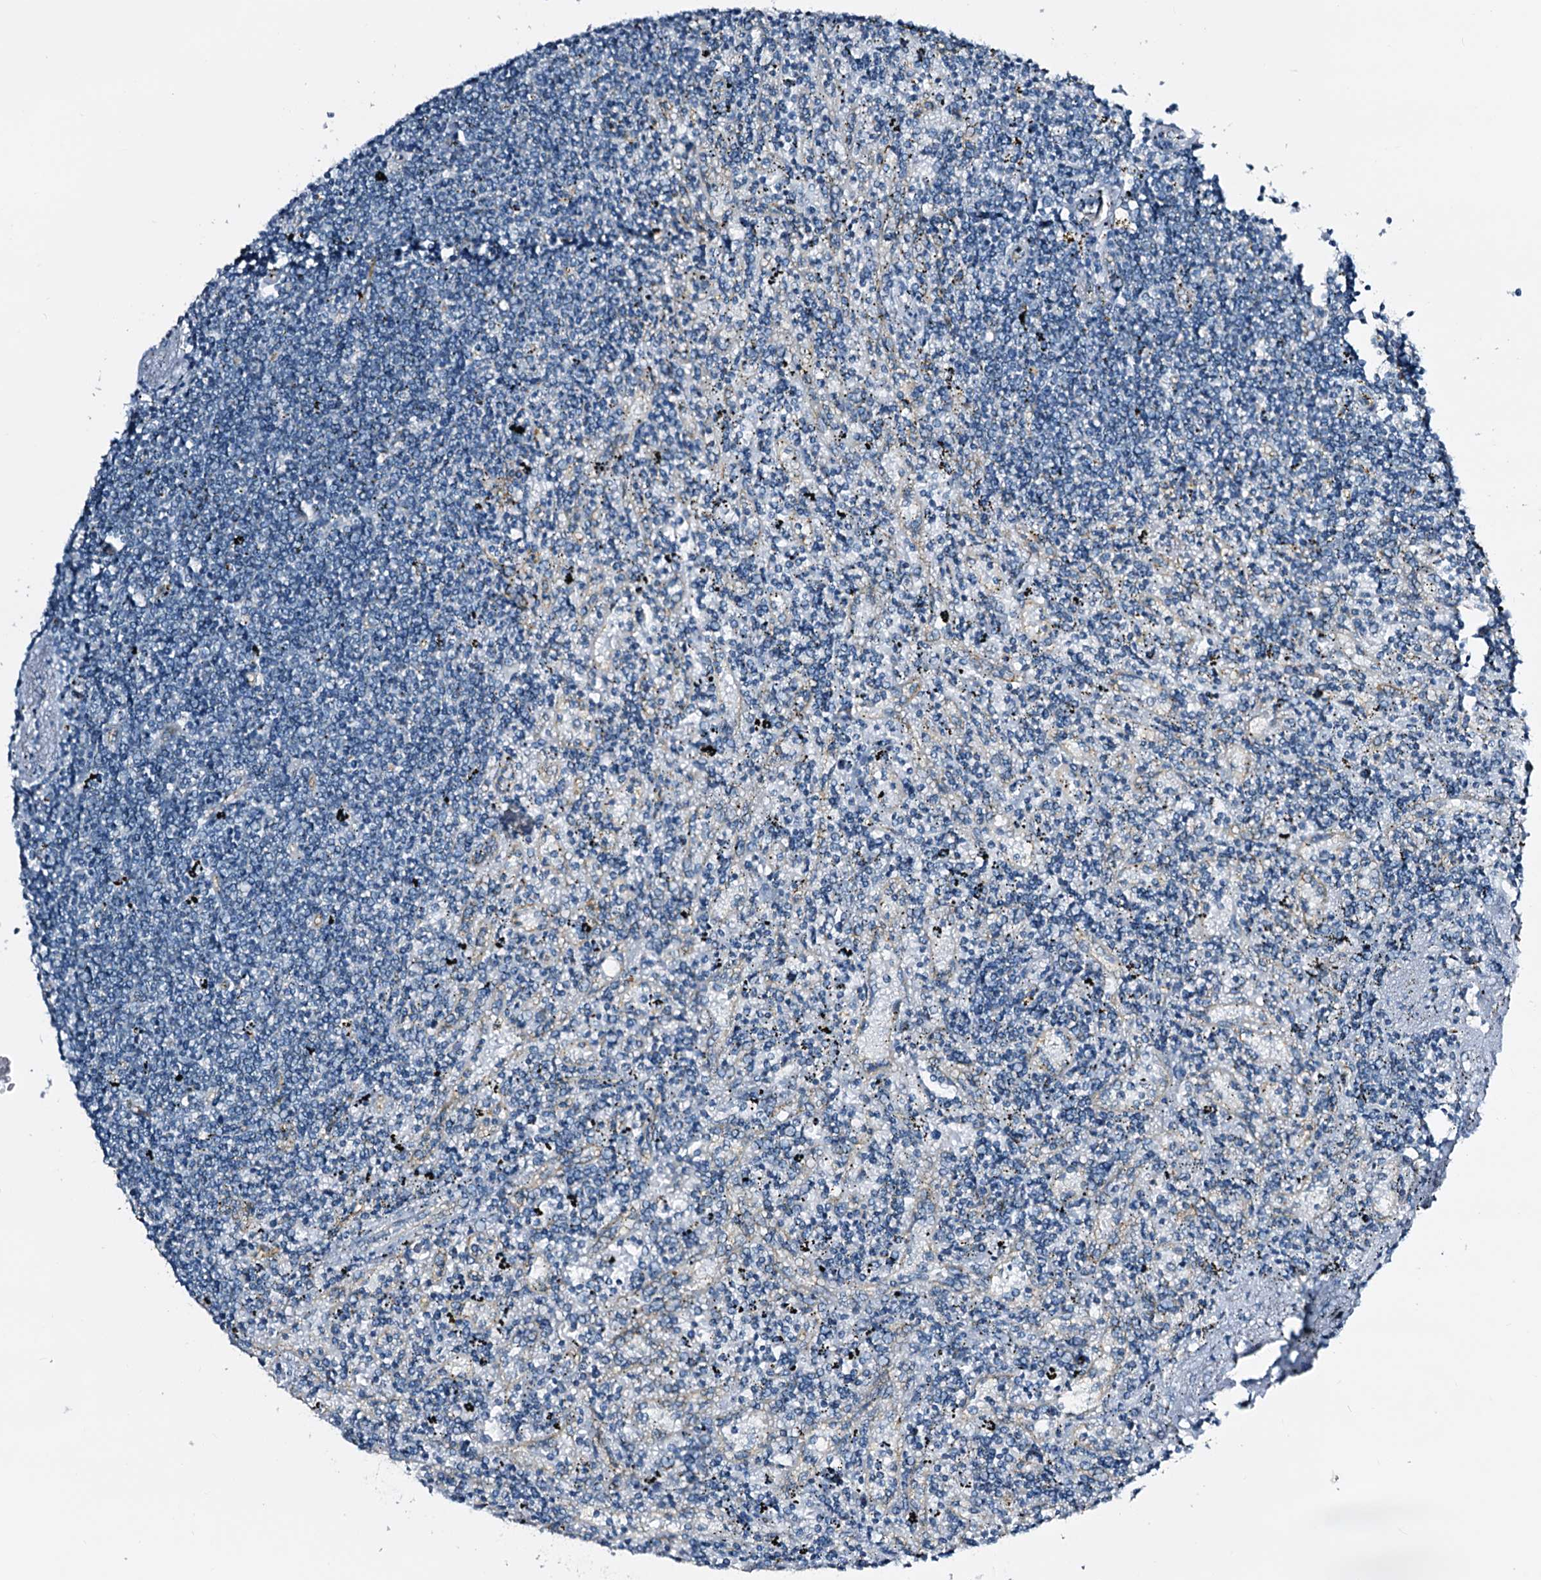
{"staining": {"intensity": "negative", "quantity": "none", "location": "none"}, "tissue": "lymphoma", "cell_type": "Tumor cells", "image_type": "cancer", "snomed": [{"axis": "morphology", "description": "Malignant lymphoma, non-Hodgkin's type, Low grade"}, {"axis": "topography", "description": "Spleen"}], "caption": "This is an IHC micrograph of low-grade malignant lymphoma, non-Hodgkin's type. There is no expression in tumor cells.", "gene": "SLC1A3", "patient": {"sex": "male", "age": 76}}